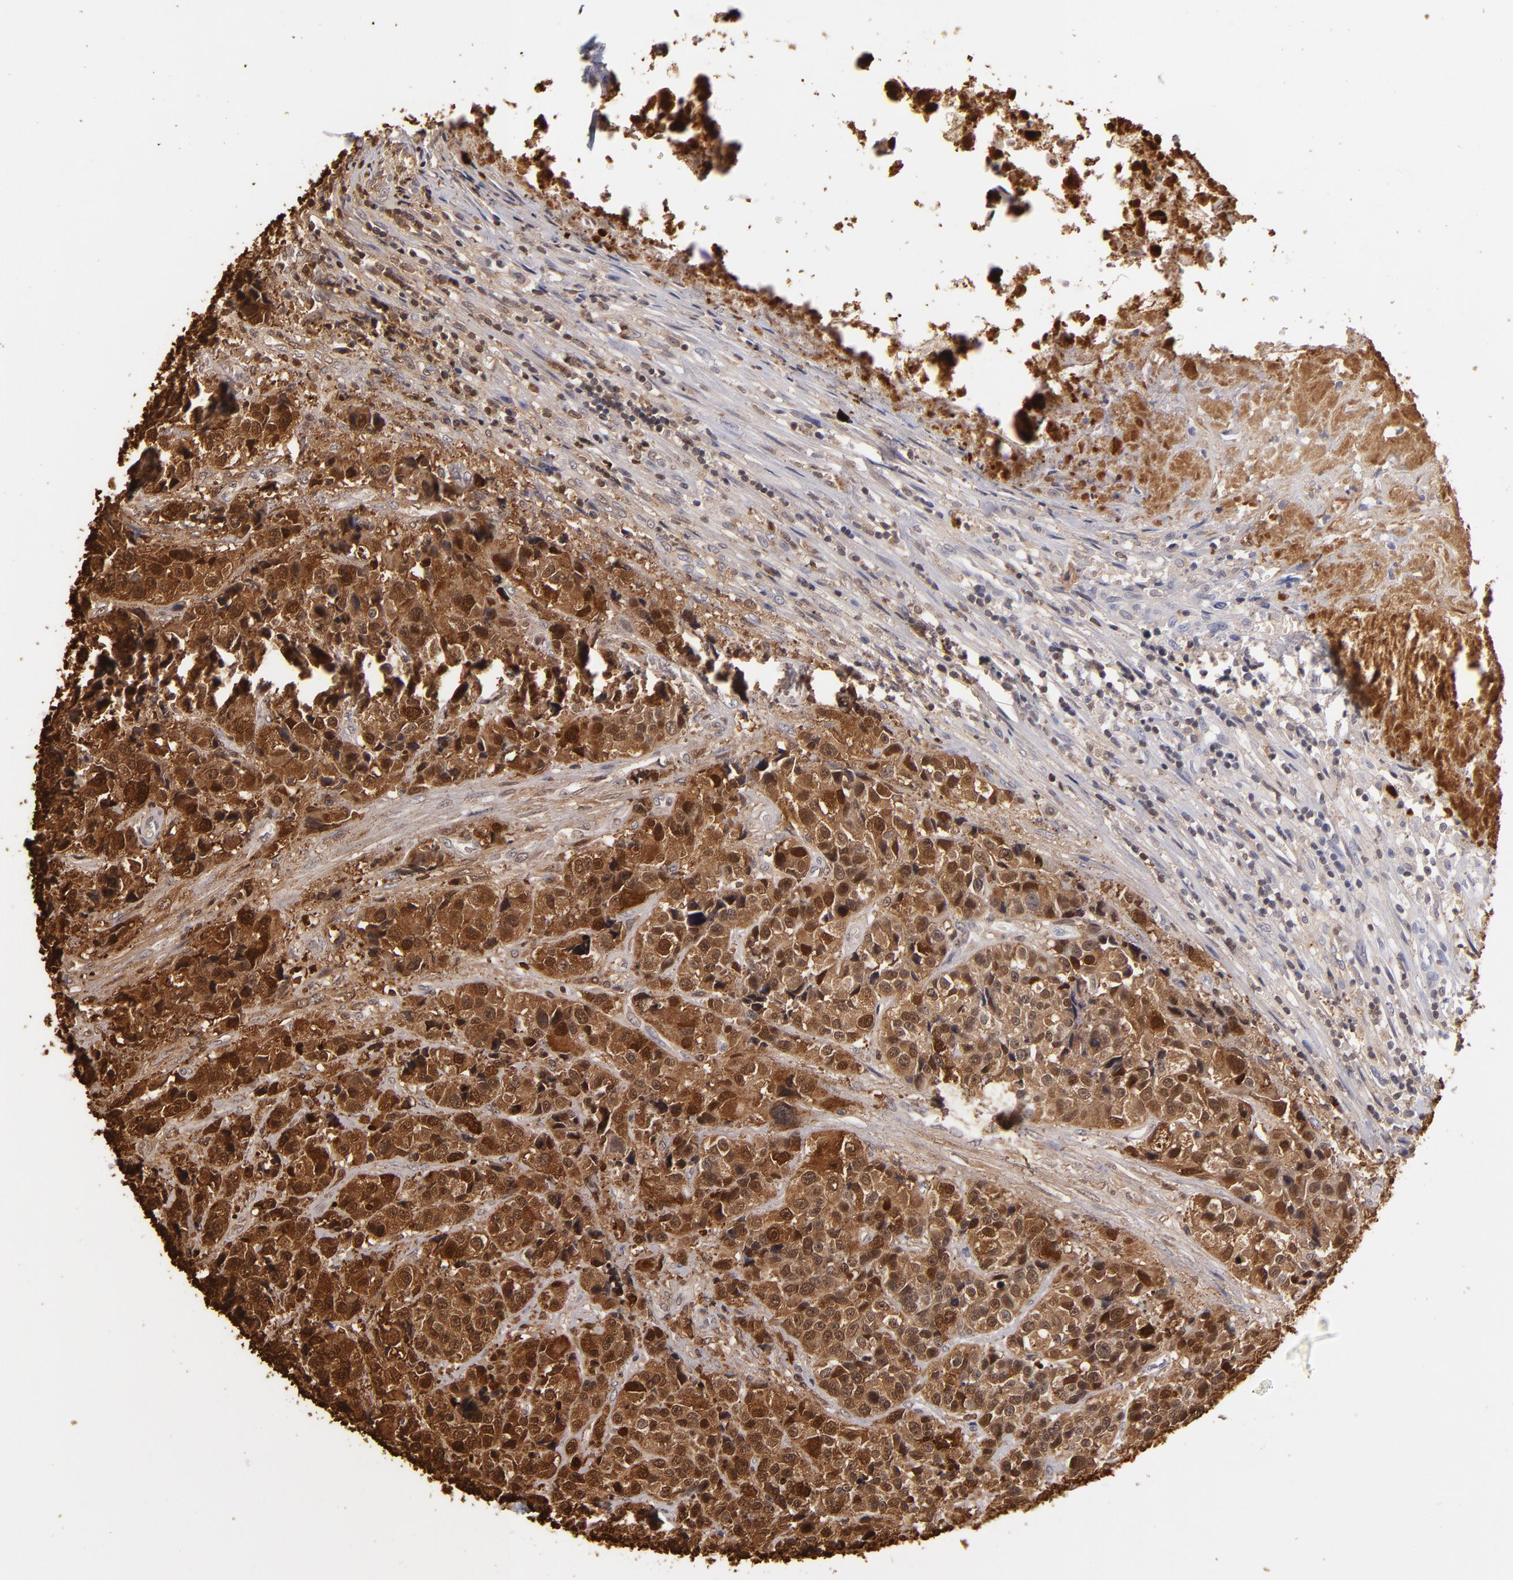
{"staining": {"intensity": "strong", "quantity": ">75%", "location": "cytoplasmic/membranous,nuclear"}, "tissue": "urothelial cancer", "cell_type": "Tumor cells", "image_type": "cancer", "snomed": [{"axis": "morphology", "description": "Urothelial carcinoma, High grade"}, {"axis": "topography", "description": "Urinary bladder"}], "caption": "Tumor cells demonstrate strong cytoplasmic/membranous and nuclear positivity in about >75% of cells in urothelial cancer. The staining was performed using DAB to visualize the protein expression in brown, while the nuclei were stained in blue with hematoxylin (Magnification: 20x).", "gene": "S100A2", "patient": {"sex": "female", "age": 81}}